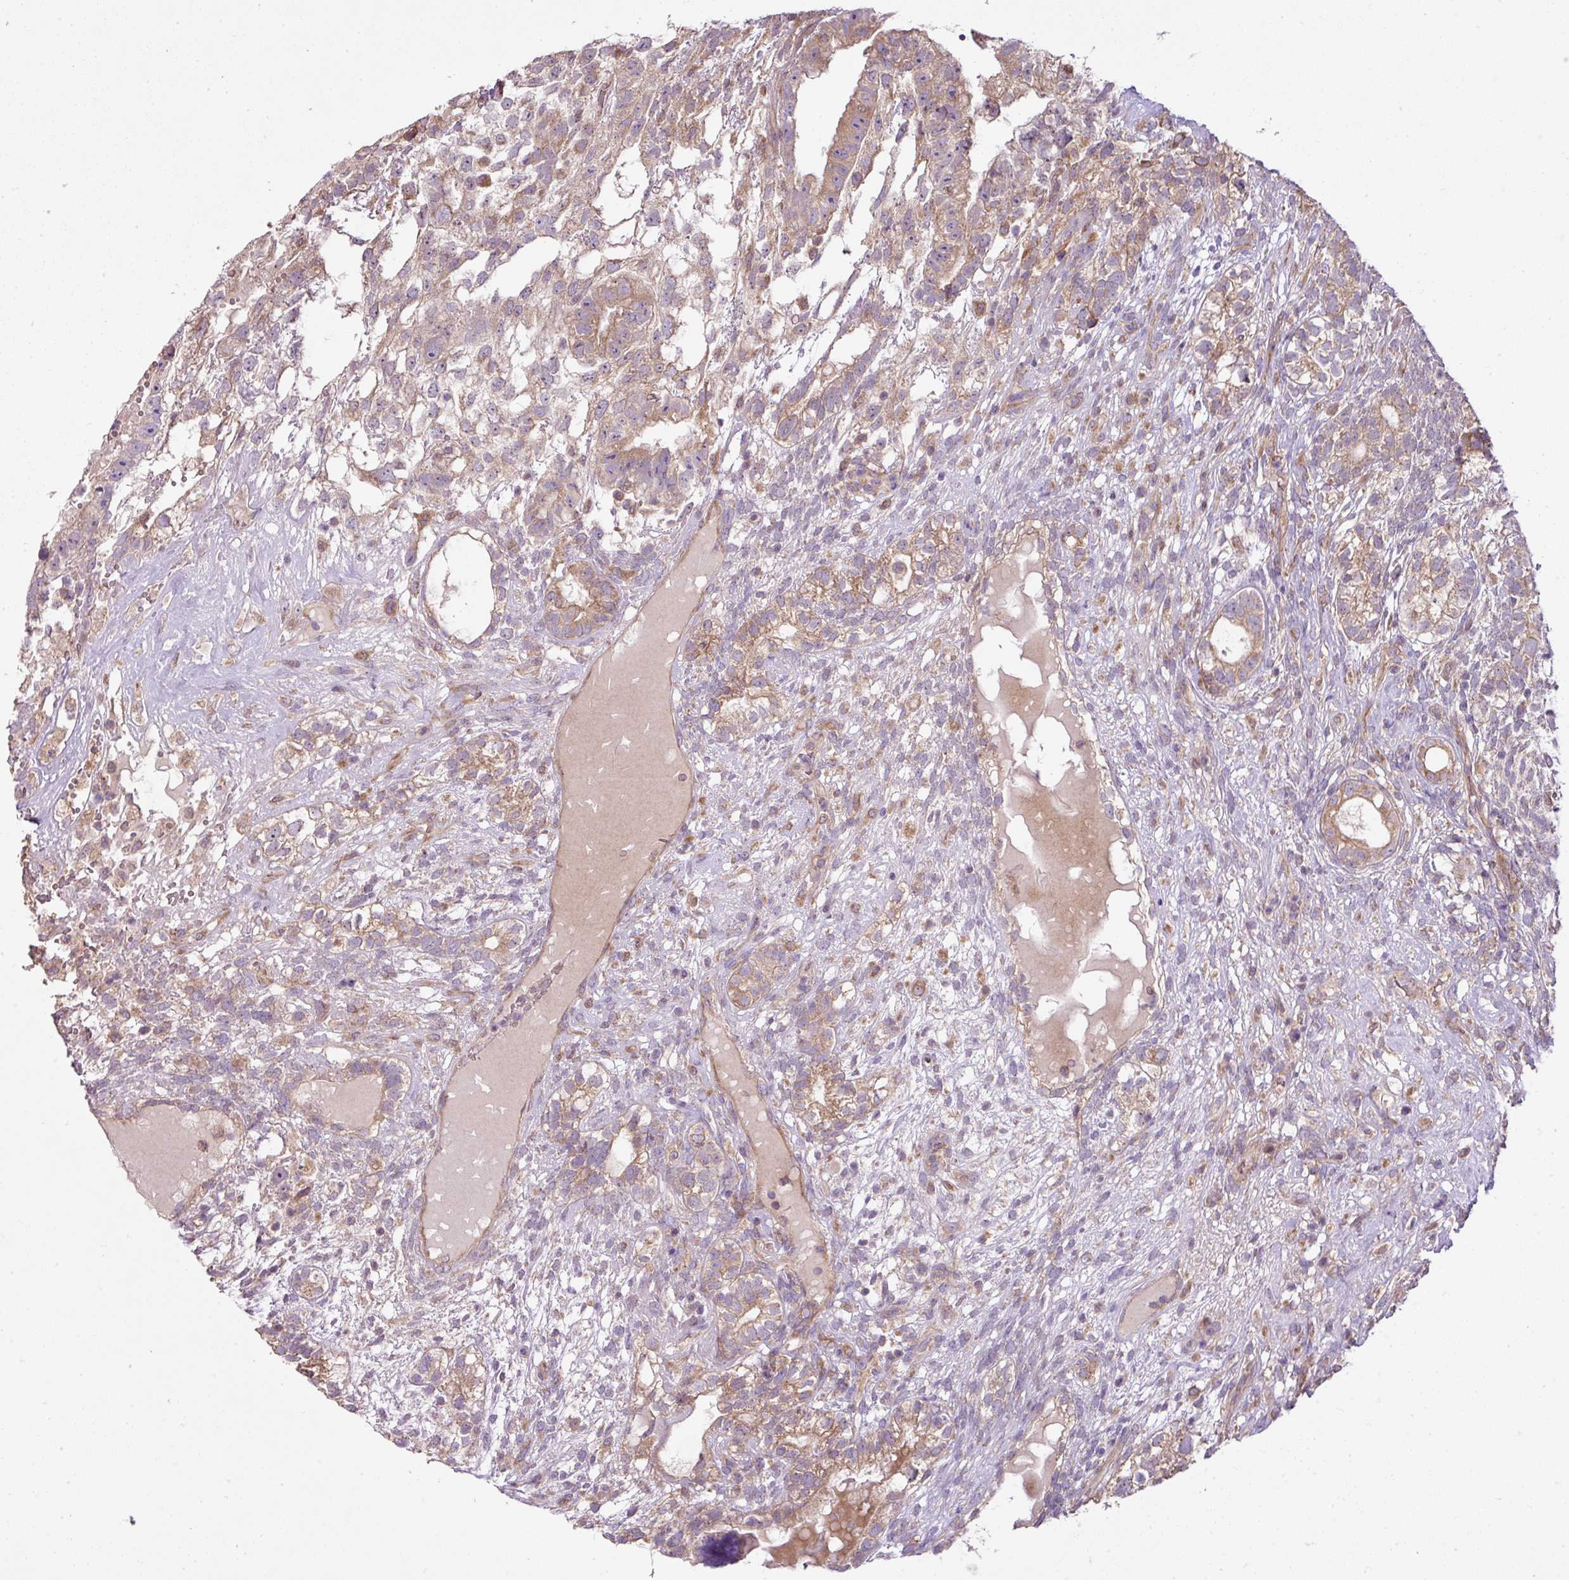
{"staining": {"intensity": "moderate", "quantity": ">75%", "location": "cytoplasmic/membranous"}, "tissue": "testis cancer", "cell_type": "Tumor cells", "image_type": "cancer", "snomed": [{"axis": "morphology", "description": "Seminoma, NOS"}, {"axis": "morphology", "description": "Carcinoma, Embryonal, NOS"}, {"axis": "topography", "description": "Testis"}], "caption": "Testis cancer stained for a protein (brown) displays moderate cytoplasmic/membranous positive staining in approximately >75% of tumor cells.", "gene": "COX18", "patient": {"sex": "male", "age": 41}}